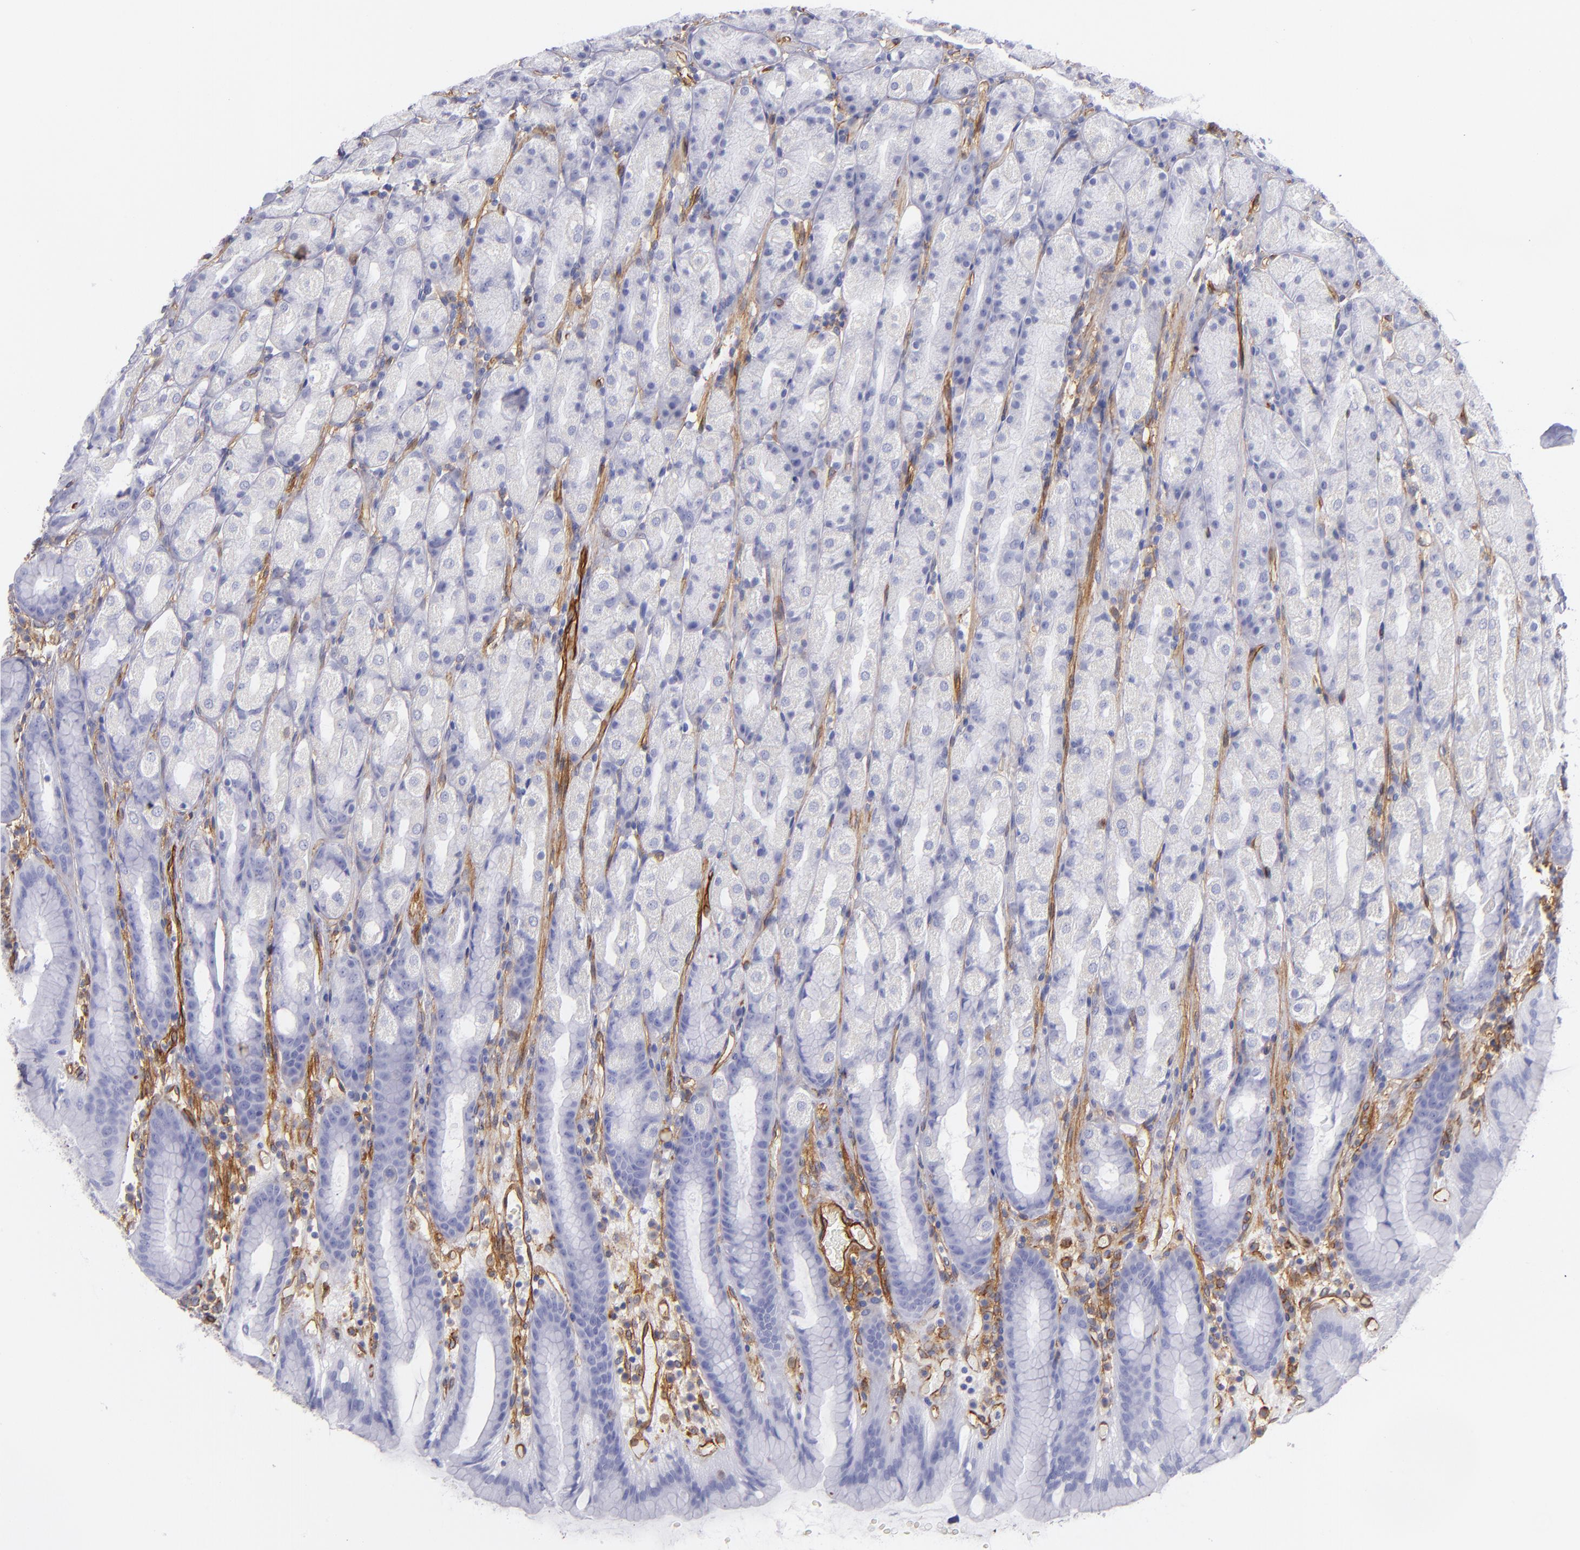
{"staining": {"intensity": "negative", "quantity": "none", "location": "none"}, "tissue": "stomach", "cell_type": "Glandular cells", "image_type": "normal", "snomed": [{"axis": "morphology", "description": "Normal tissue, NOS"}, {"axis": "topography", "description": "Stomach, upper"}], "caption": "This is an immunohistochemistry micrograph of normal stomach. There is no expression in glandular cells.", "gene": "ENTPD1", "patient": {"sex": "male", "age": 68}}